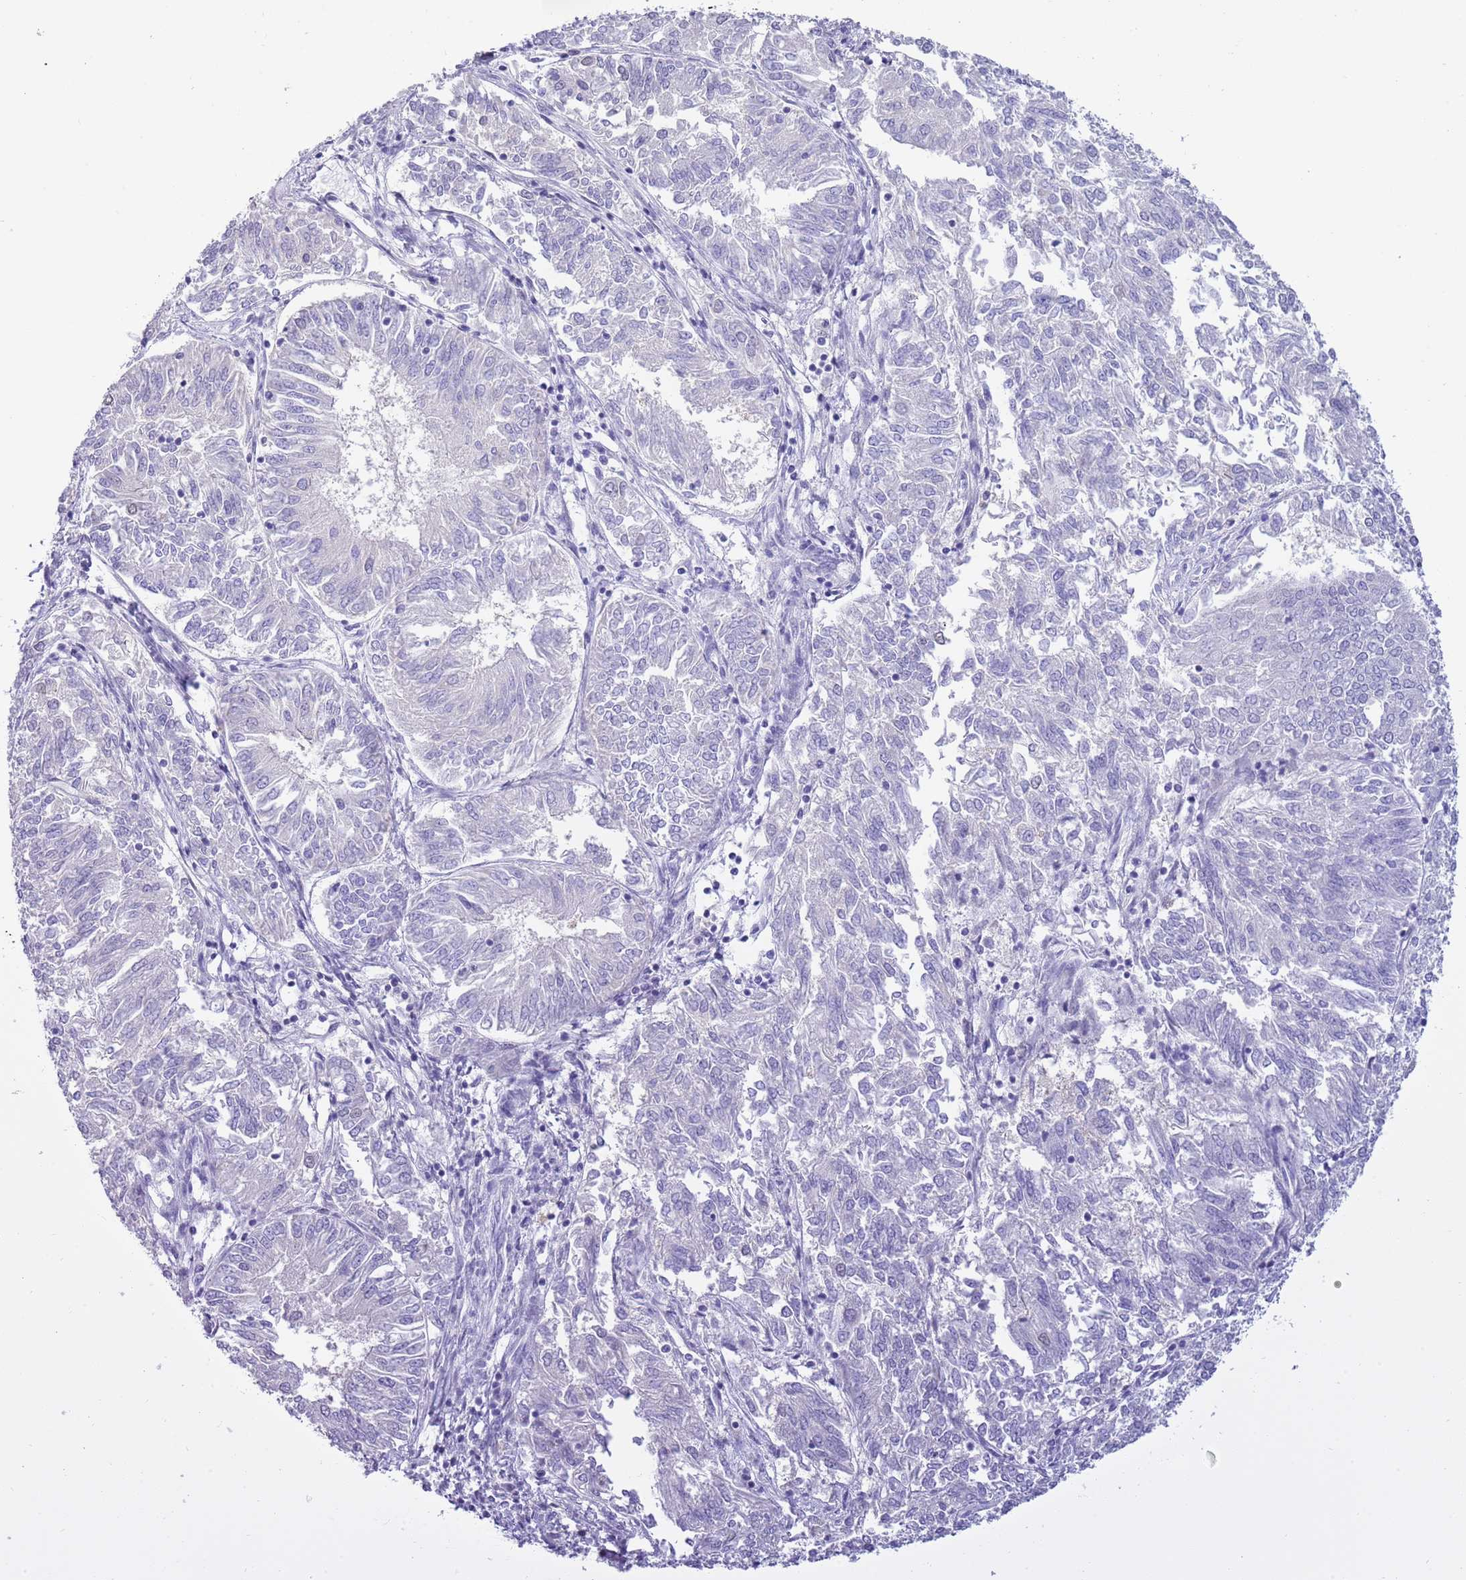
{"staining": {"intensity": "negative", "quantity": "none", "location": "none"}, "tissue": "endometrial cancer", "cell_type": "Tumor cells", "image_type": "cancer", "snomed": [{"axis": "morphology", "description": "Adenocarcinoma, NOS"}, {"axis": "topography", "description": "Endometrium"}], "caption": "Endometrial cancer (adenocarcinoma) stained for a protein using immunohistochemistry displays no staining tumor cells.", "gene": "PPP1R17", "patient": {"sex": "female", "age": 58}}